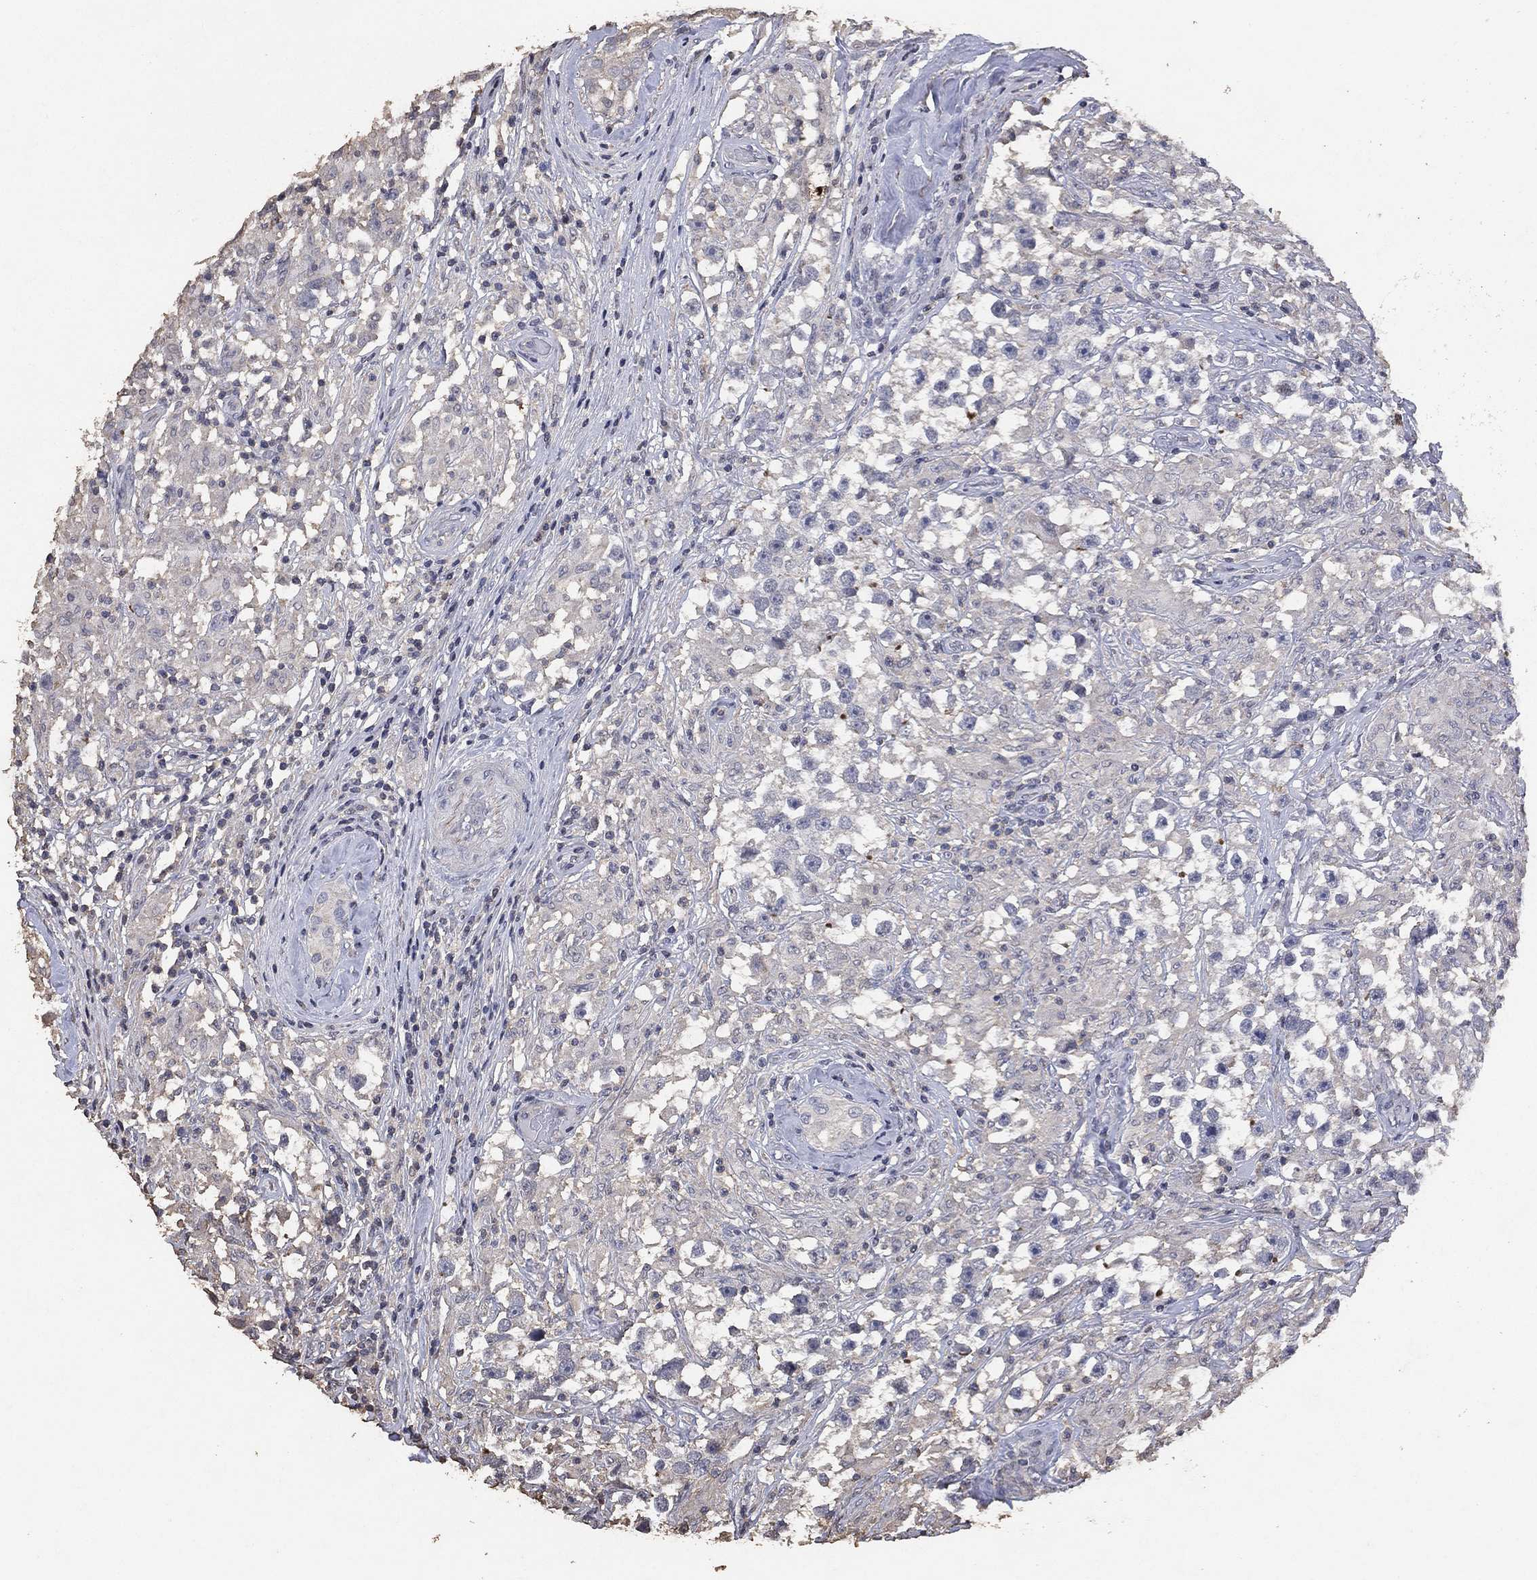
{"staining": {"intensity": "negative", "quantity": "none", "location": "none"}, "tissue": "testis cancer", "cell_type": "Tumor cells", "image_type": "cancer", "snomed": [{"axis": "morphology", "description": "Seminoma, NOS"}, {"axis": "topography", "description": "Testis"}], "caption": "The micrograph demonstrates no staining of tumor cells in testis cancer (seminoma).", "gene": "ADPRHL1", "patient": {"sex": "male", "age": 46}}